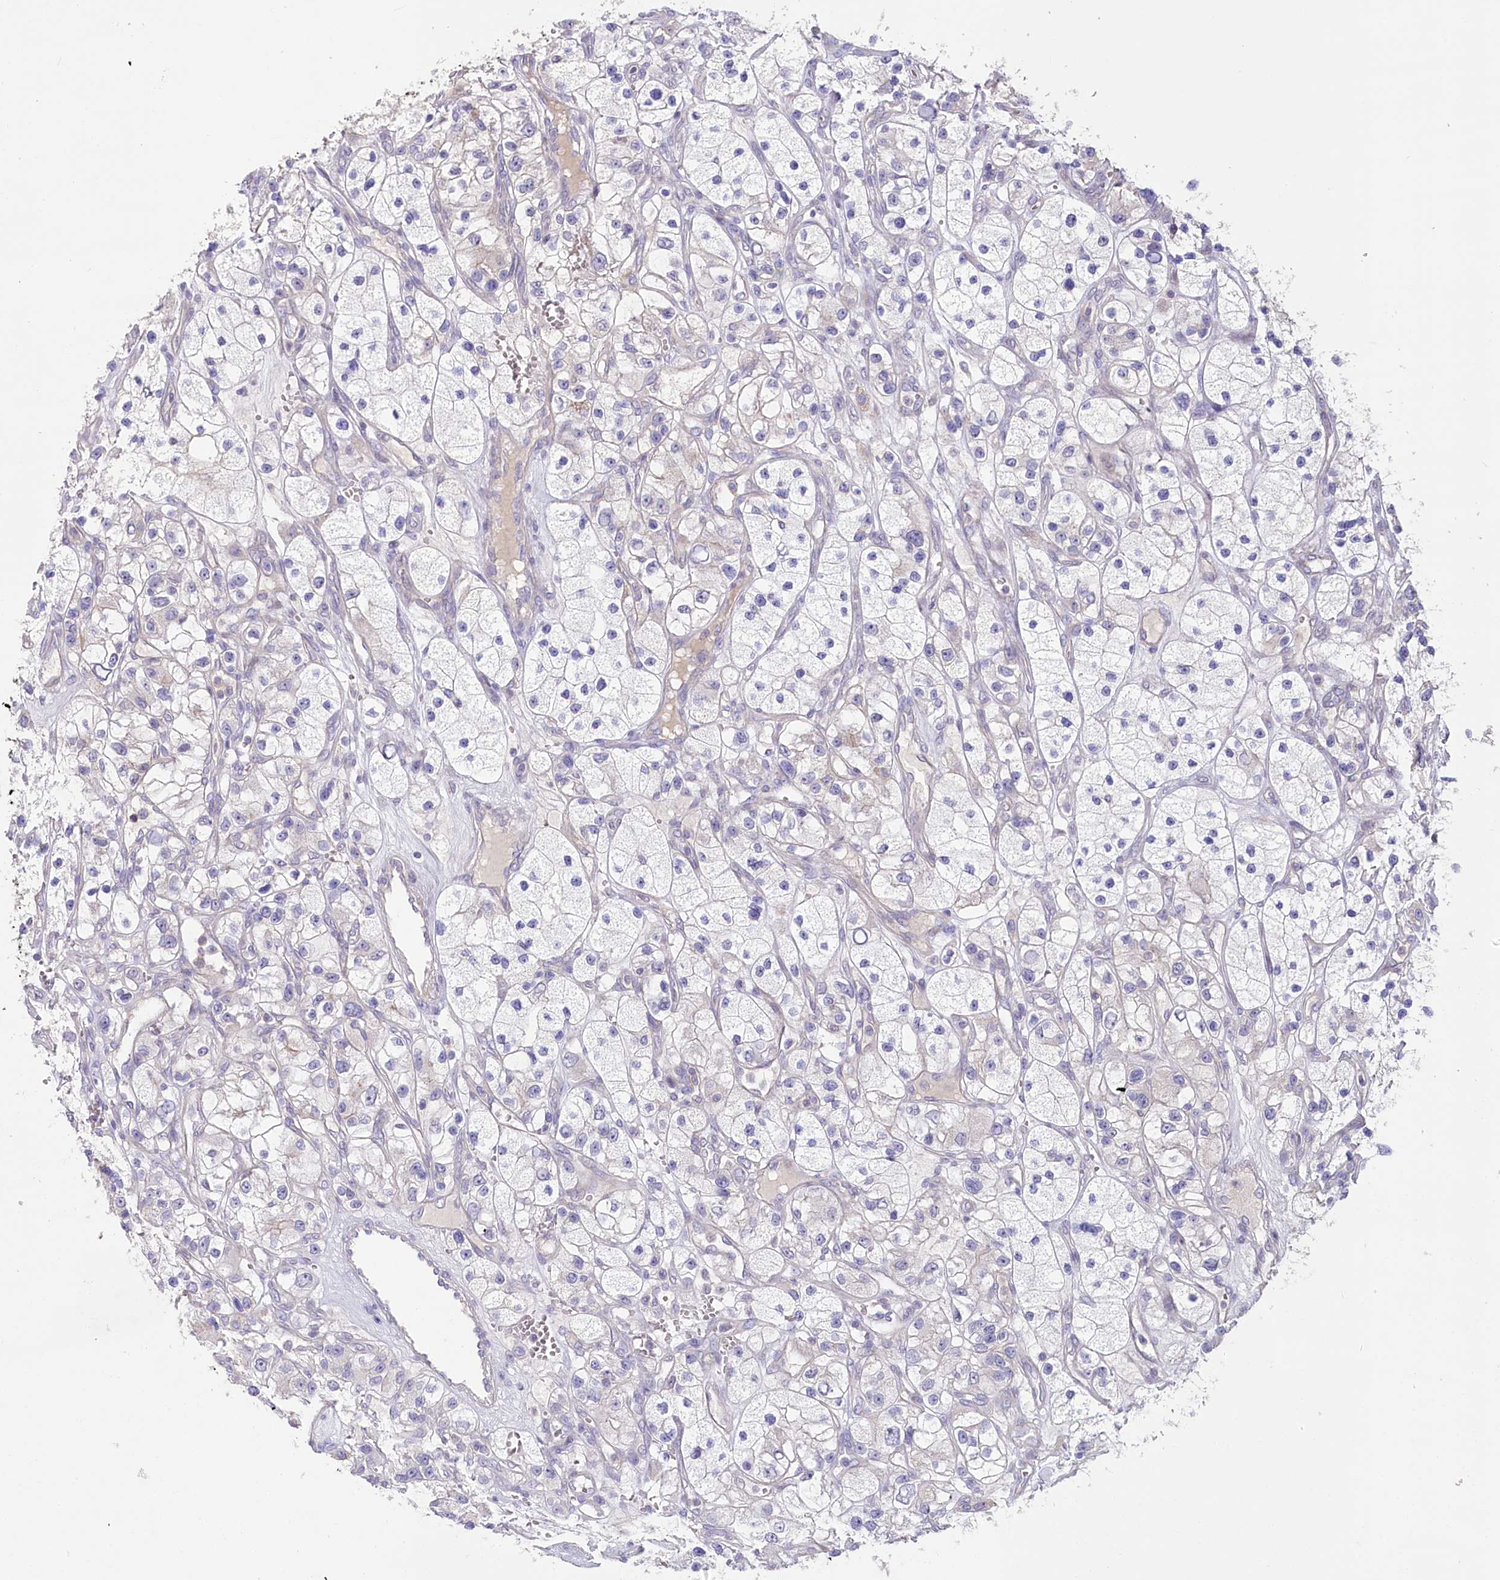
{"staining": {"intensity": "negative", "quantity": "none", "location": "none"}, "tissue": "renal cancer", "cell_type": "Tumor cells", "image_type": "cancer", "snomed": [{"axis": "morphology", "description": "Adenocarcinoma, NOS"}, {"axis": "topography", "description": "Kidney"}], "caption": "The IHC micrograph has no significant staining in tumor cells of adenocarcinoma (renal) tissue.", "gene": "SLC6A11", "patient": {"sex": "female", "age": 57}}